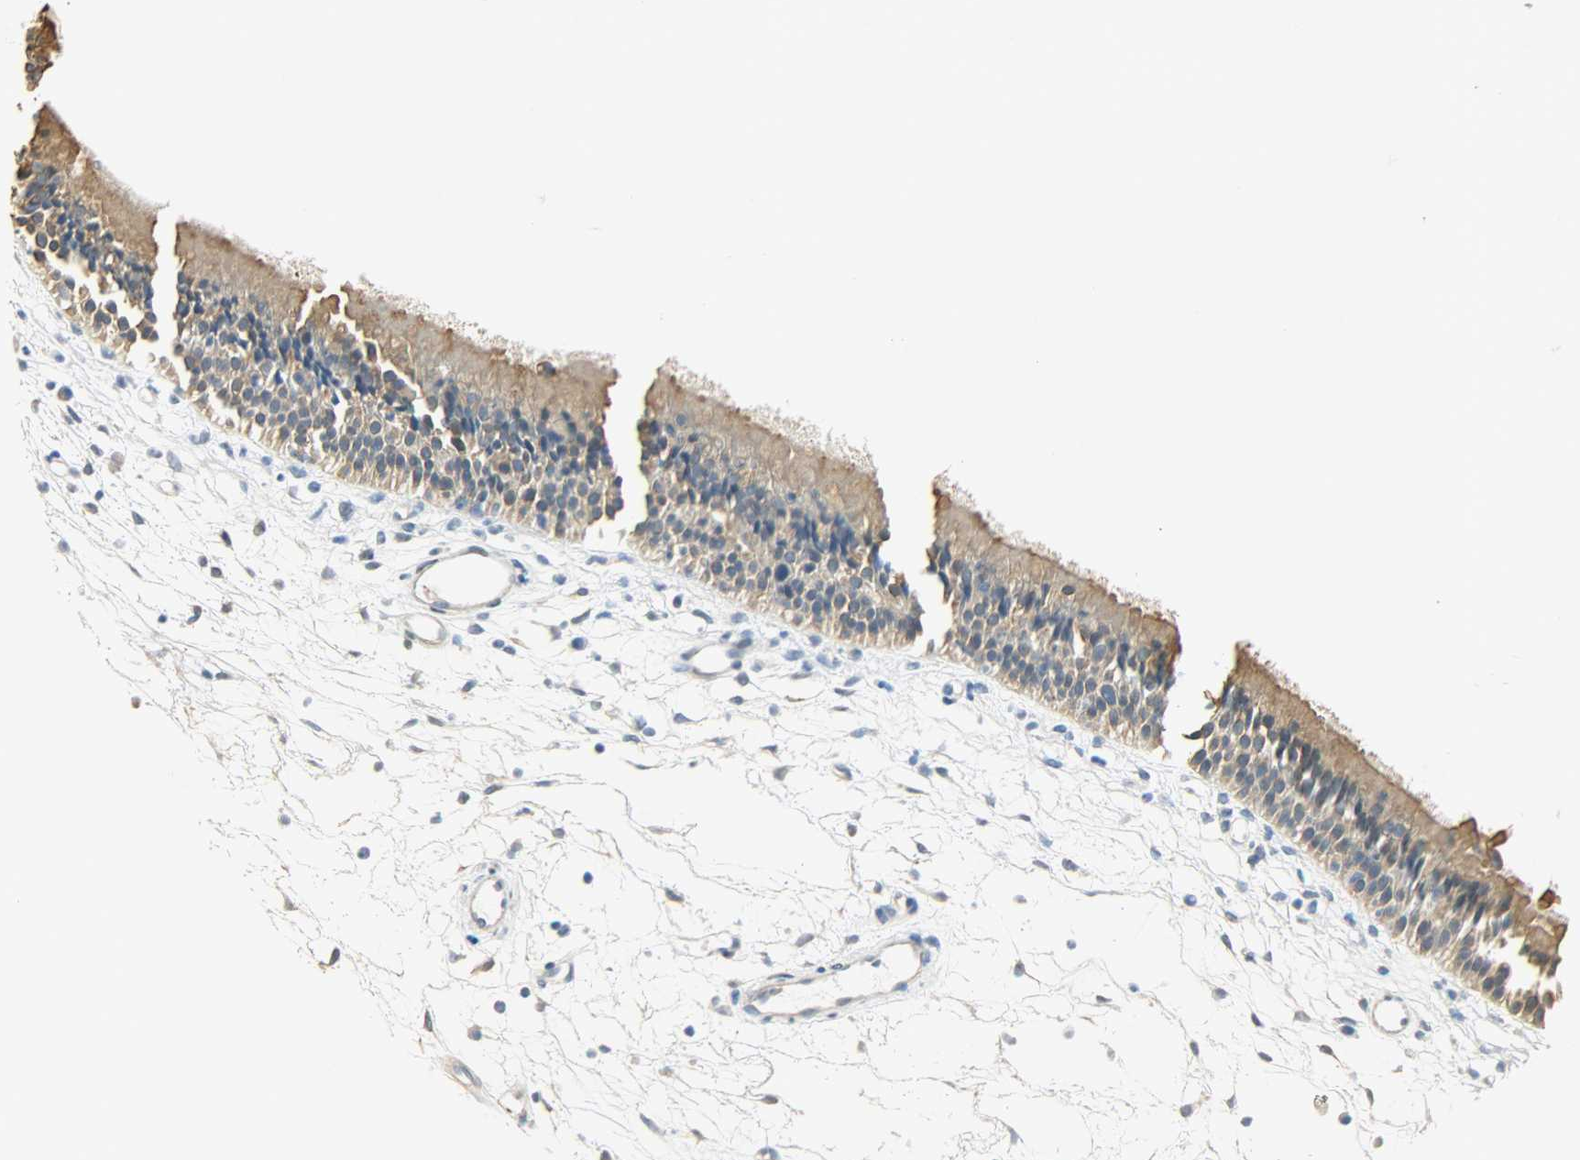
{"staining": {"intensity": "moderate", "quantity": ">75%", "location": "cytoplasmic/membranous"}, "tissue": "nasopharynx", "cell_type": "Respiratory epithelial cells", "image_type": "normal", "snomed": [{"axis": "morphology", "description": "Normal tissue, NOS"}, {"axis": "topography", "description": "Nasopharynx"}], "caption": "Protein analysis of benign nasopharynx exhibits moderate cytoplasmic/membranous positivity in about >75% of respiratory epithelial cells.", "gene": "USP13", "patient": {"sex": "female", "age": 54}}